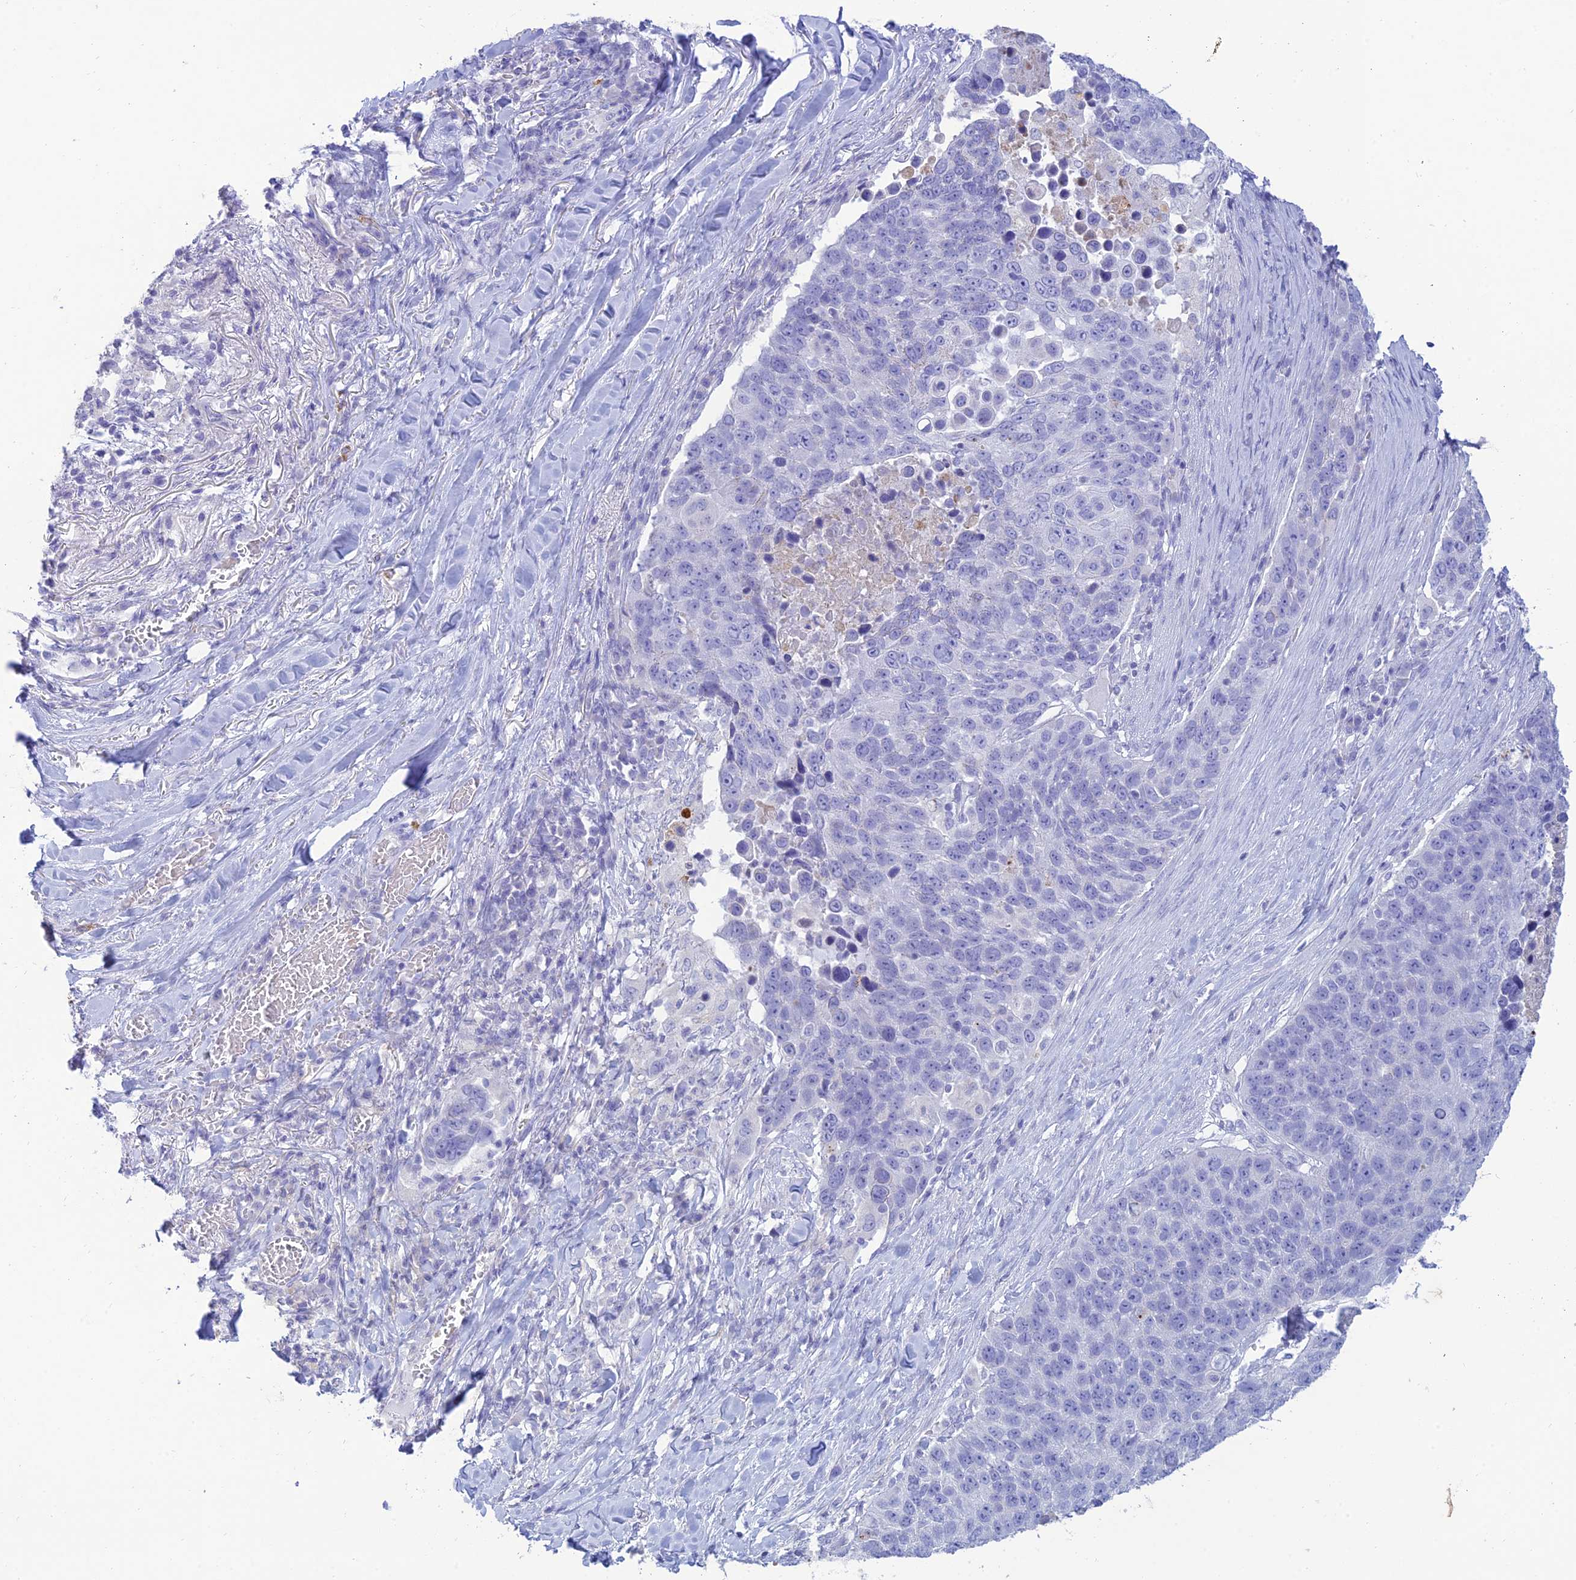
{"staining": {"intensity": "negative", "quantity": "none", "location": "none"}, "tissue": "lung cancer", "cell_type": "Tumor cells", "image_type": "cancer", "snomed": [{"axis": "morphology", "description": "Normal tissue, NOS"}, {"axis": "morphology", "description": "Squamous cell carcinoma, NOS"}, {"axis": "topography", "description": "Lymph node"}, {"axis": "topography", "description": "Lung"}], "caption": "Immunohistochemistry image of neoplastic tissue: squamous cell carcinoma (lung) stained with DAB exhibits no significant protein expression in tumor cells. (DAB IHC with hematoxylin counter stain).", "gene": "MAL2", "patient": {"sex": "male", "age": 66}}